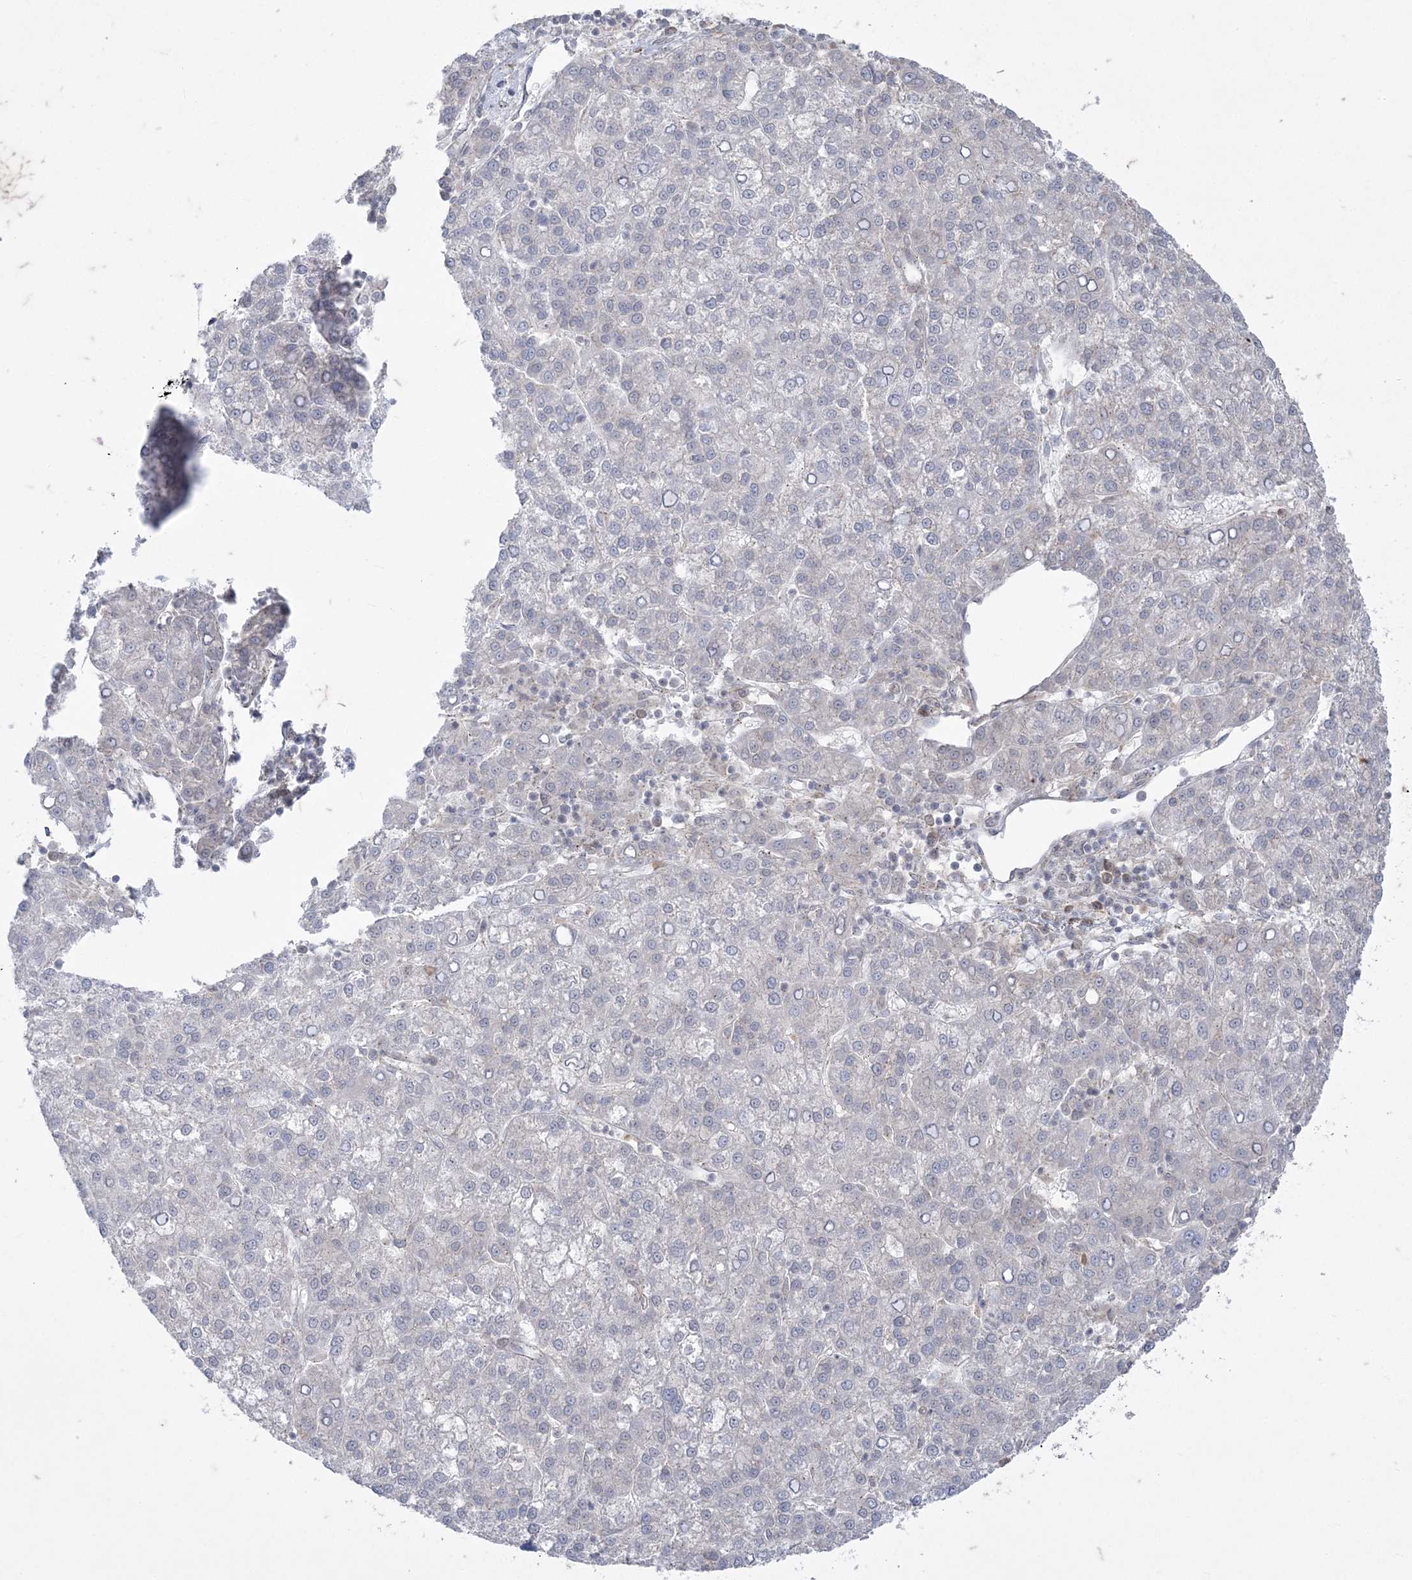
{"staining": {"intensity": "negative", "quantity": "none", "location": "none"}, "tissue": "liver cancer", "cell_type": "Tumor cells", "image_type": "cancer", "snomed": [{"axis": "morphology", "description": "Carcinoma, Hepatocellular, NOS"}, {"axis": "topography", "description": "Liver"}], "caption": "Tumor cells show no significant protein positivity in liver cancer (hepatocellular carcinoma).", "gene": "RRAS", "patient": {"sex": "female", "age": 58}}